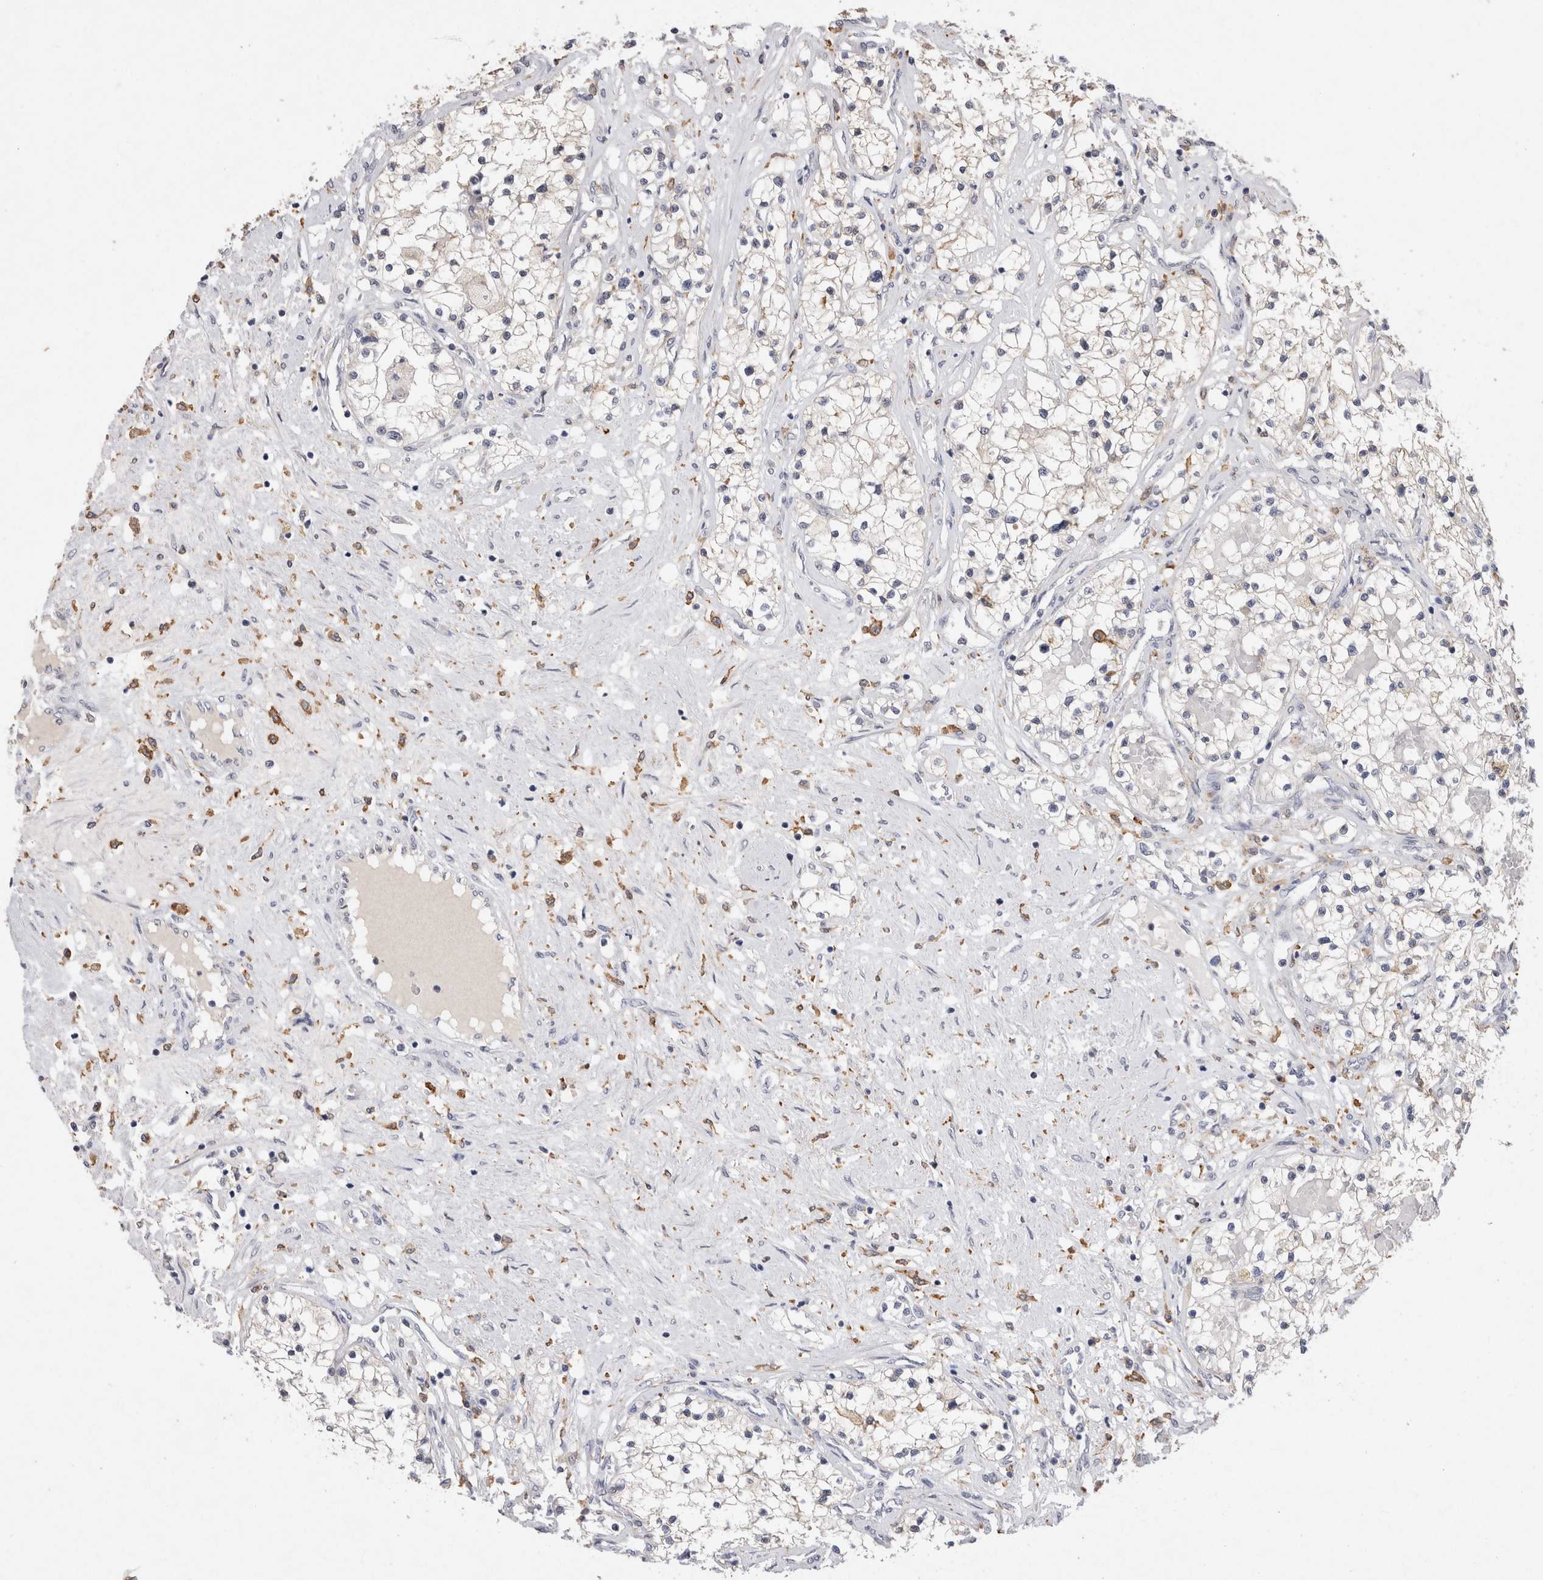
{"staining": {"intensity": "negative", "quantity": "none", "location": "none"}, "tissue": "renal cancer", "cell_type": "Tumor cells", "image_type": "cancer", "snomed": [{"axis": "morphology", "description": "Adenocarcinoma, NOS"}, {"axis": "topography", "description": "Kidney"}], "caption": "Tumor cells are negative for protein expression in human renal cancer (adenocarcinoma).", "gene": "VSIG4", "patient": {"sex": "male", "age": 68}}